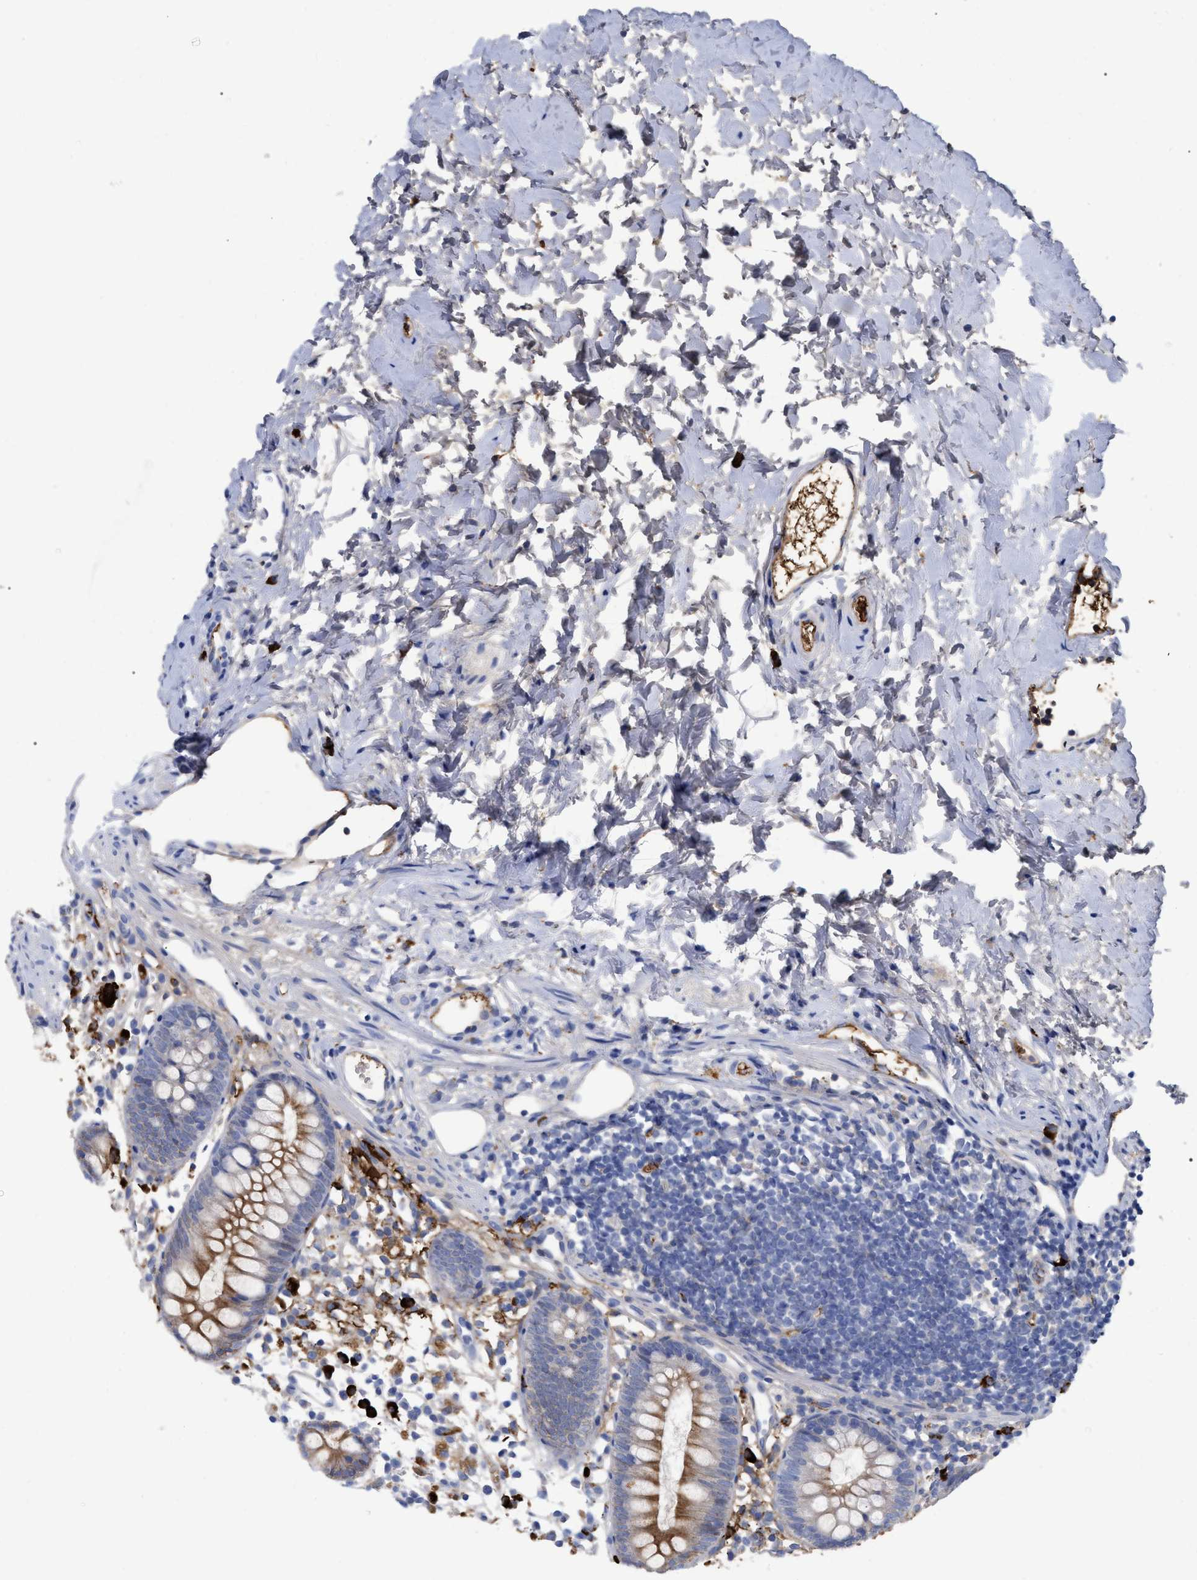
{"staining": {"intensity": "moderate", "quantity": "<25%", "location": "cytoplasmic/membranous"}, "tissue": "appendix", "cell_type": "Glandular cells", "image_type": "normal", "snomed": [{"axis": "morphology", "description": "Normal tissue, NOS"}, {"axis": "topography", "description": "Appendix"}], "caption": "Immunohistochemical staining of unremarkable appendix exhibits moderate cytoplasmic/membranous protein expression in about <25% of glandular cells. (brown staining indicates protein expression, while blue staining denotes nuclei).", "gene": "IGHV5", "patient": {"sex": "female", "age": 20}}